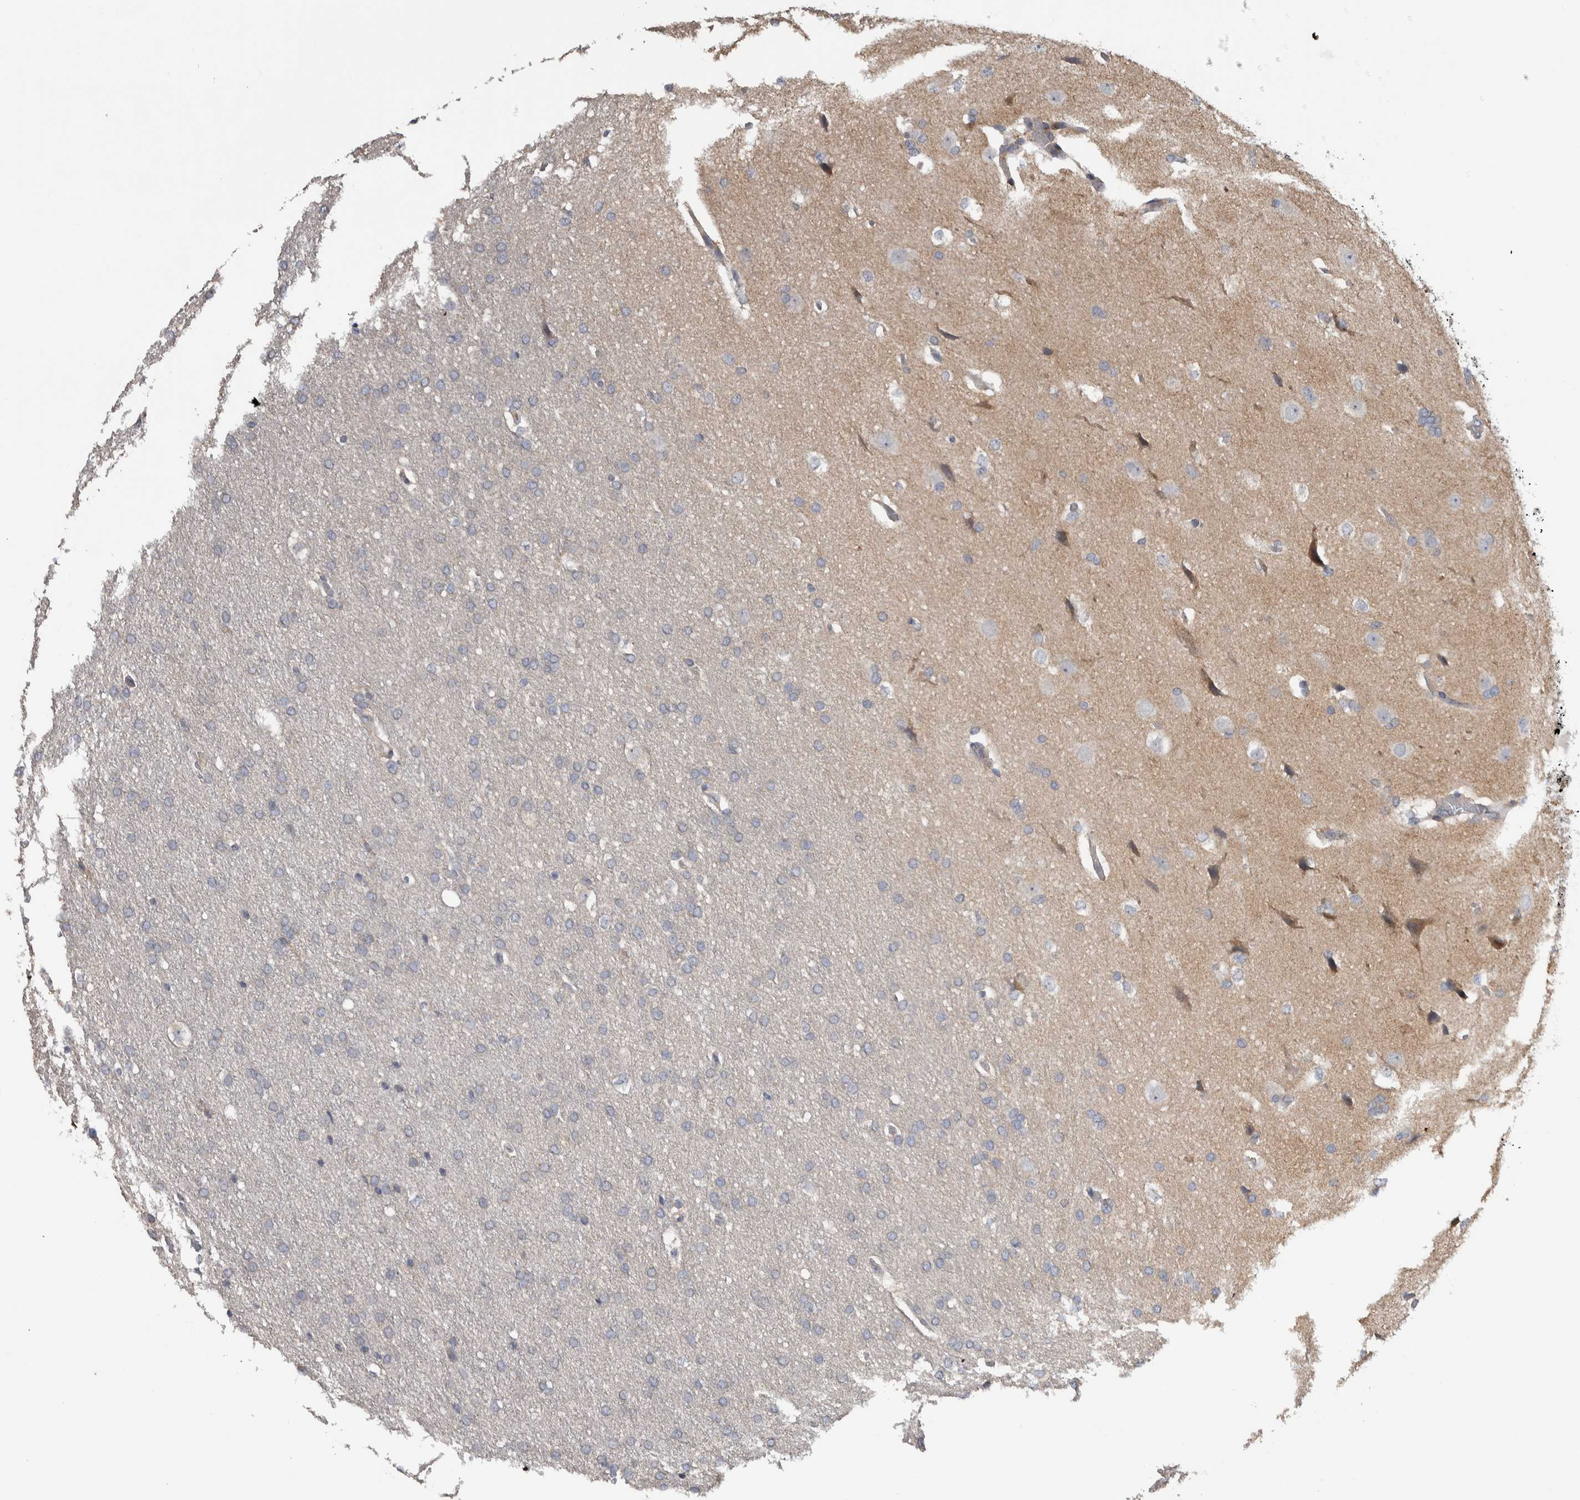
{"staining": {"intensity": "negative", "quantity": "none", "location": "none"}, "tissue": "glioma", "cell_type": "Tumor cells", "image_type": "cancer", "snomed": [{"axis": "morphology", "description": "Glioma, malignant, Low grade"}, {"axis": "topography", "description": "Brain"}], "caption": "High power microscopy histopathology image of an IHC histopathology image of glioma, revealing no significant positivity in tumor cells. (DAB (3,3'-diaminobenzidine) IHC with hematoxylin counter stain).", "gene": "FAM83G", "patient": {"sex": "female", "age": 37}}